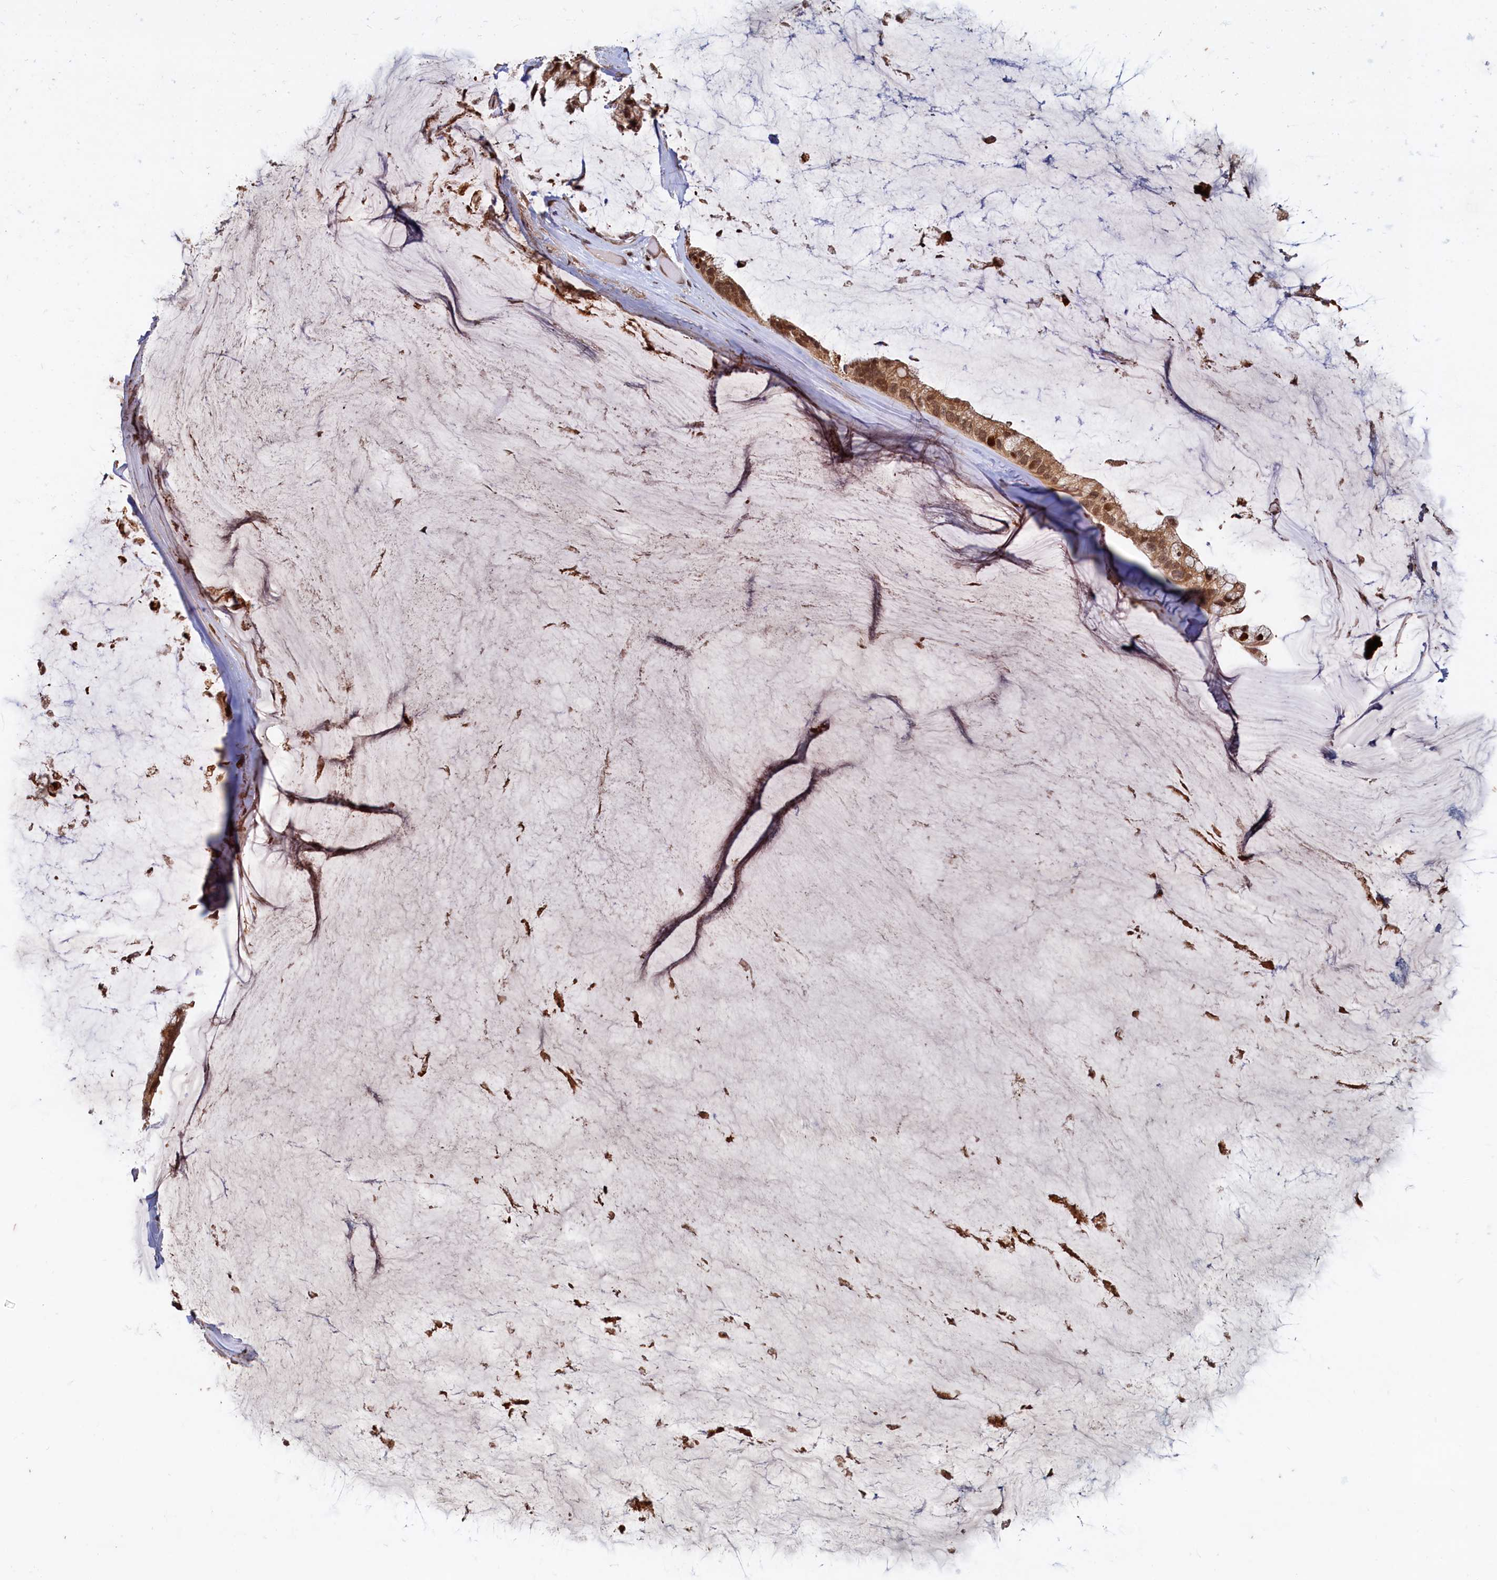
{"staining": {"intensity": "moderate", "quantity": ">75%", "location": "nuclear"}, "tissue": "ovarian cancer", "cell_type": "Tumor cells", "image_type": "cancer", "snomed": [{"axis": "morphology", "description": "Cystadenocarcinoma, mucinous, NOS"}, {"axis": "topography", "description": "Ovary"}], "caption": "Immunohistochemistry (DAB) staining of ovarian cancer (mucinous cystadenocarcinoma) displays moderate nuclear protein positivity in approximately >75% of tumor cells. The staining is performed using DAB (3,3'-diaminobenzidine) brown chromogen to label protein expression. The nuclei are counter-stained blue using hematoxylin.", "gene": "TRAPPC4", "patient": {"sex": "female", "age": 39}}